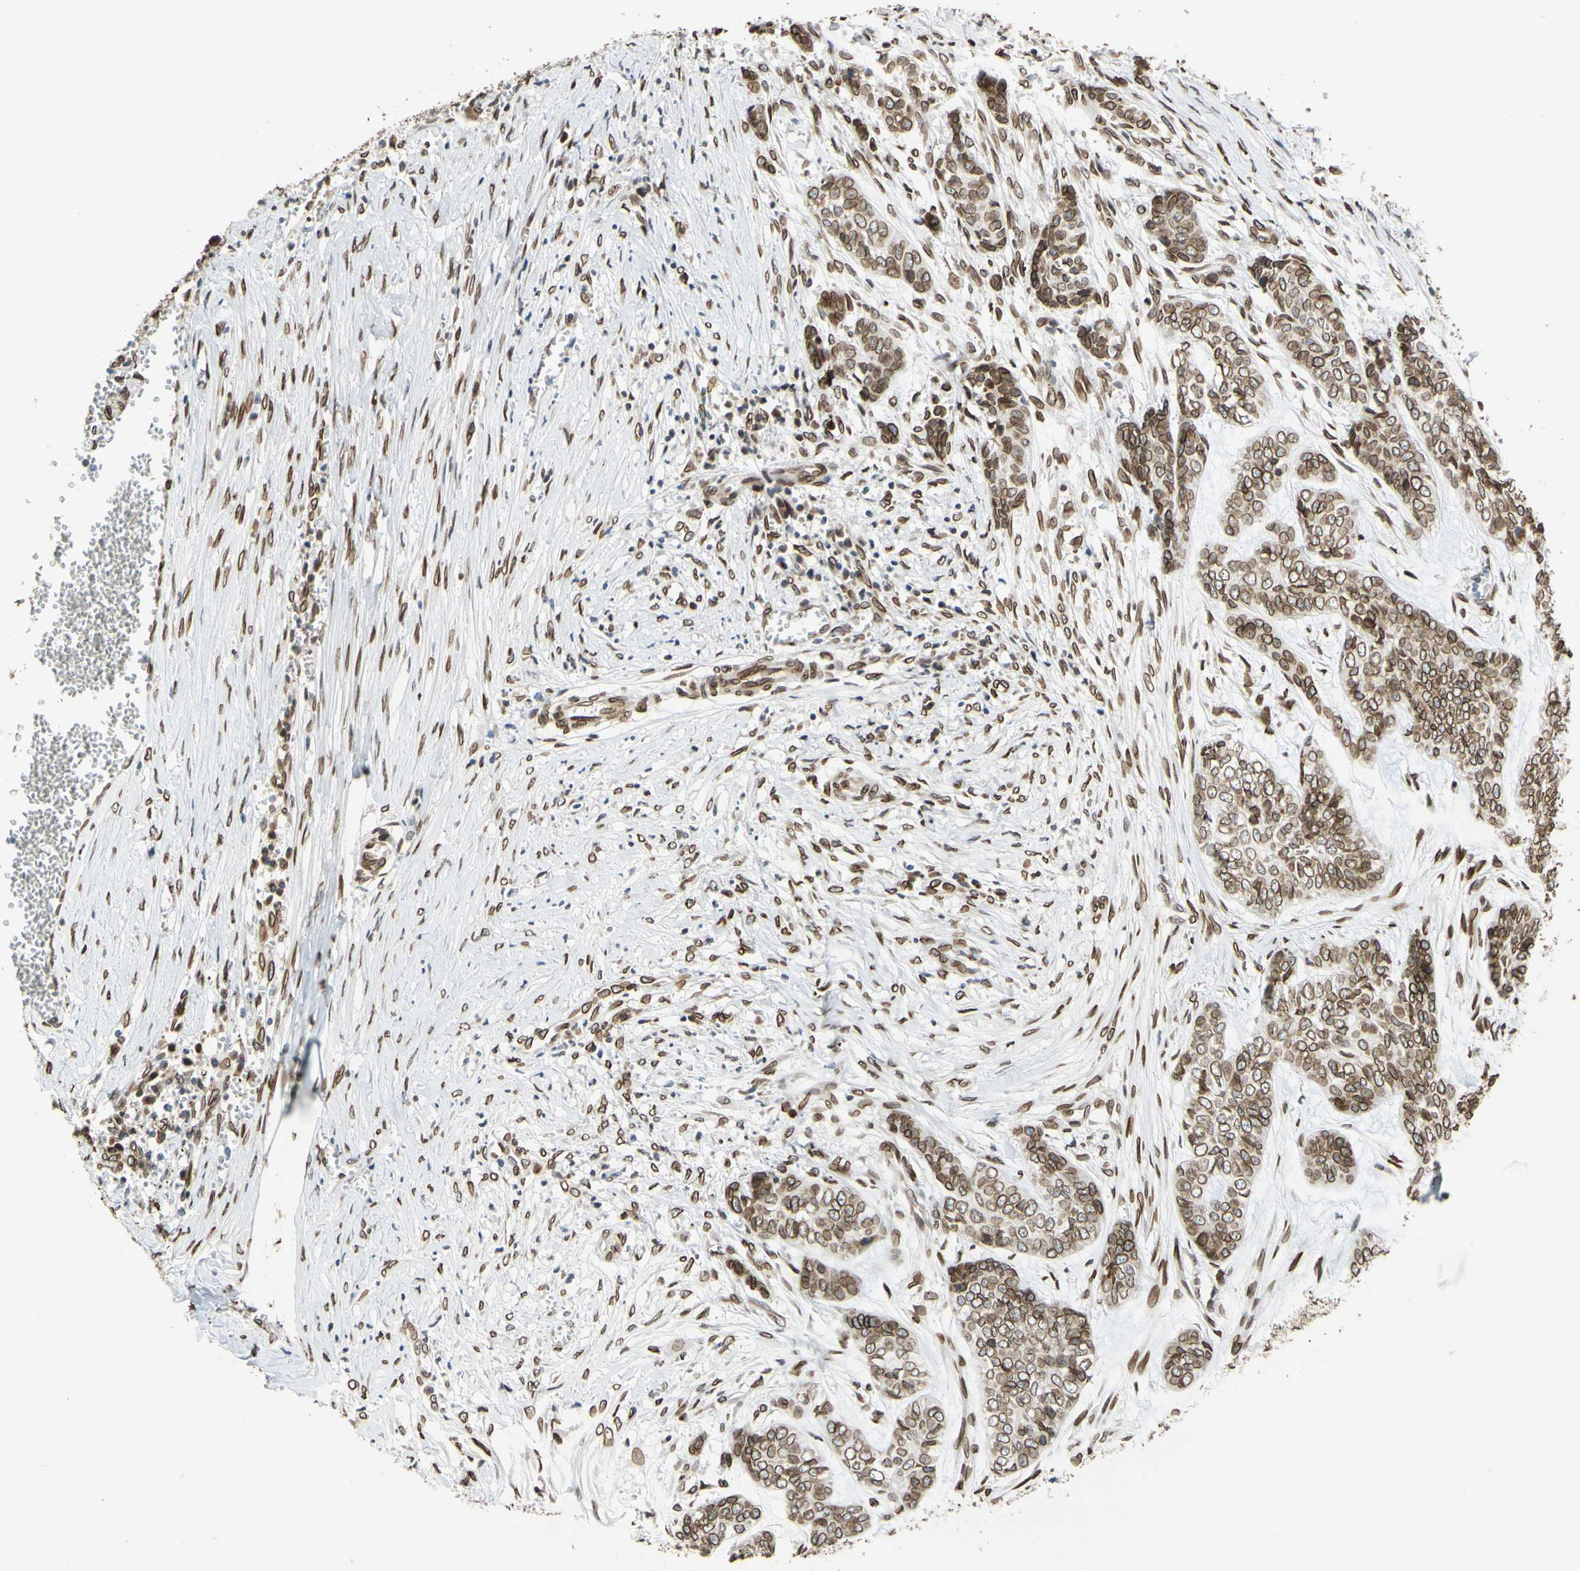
{"staining": {"intensity": "moderate", "quantity": ">75%", "location": "cytoplasmic/membranous,nuclear"}, "tissue": "skin cancer", "cell_type": "Tumor cells", "image_type": "cancer", "snomed": [{"axis": "morphology", "description": "Basal cell carcinoma"}, {"axis": "topography", "description": "Skin"}], "caption": "Immunohistochemistry micrograph of neoplastic tissue: basal cell carcinoma (skin) stained using immunohistochemistry (IHC) reveals medium levels of moderate protein expression localized specifically in the cytoplasmic/membranous and nuclear of tumor cells, appearing as a cytoplasmic/membranous and nuclear brown color.", "gene": "SUN1", "patient": {"sex": "female", "age": 64}}